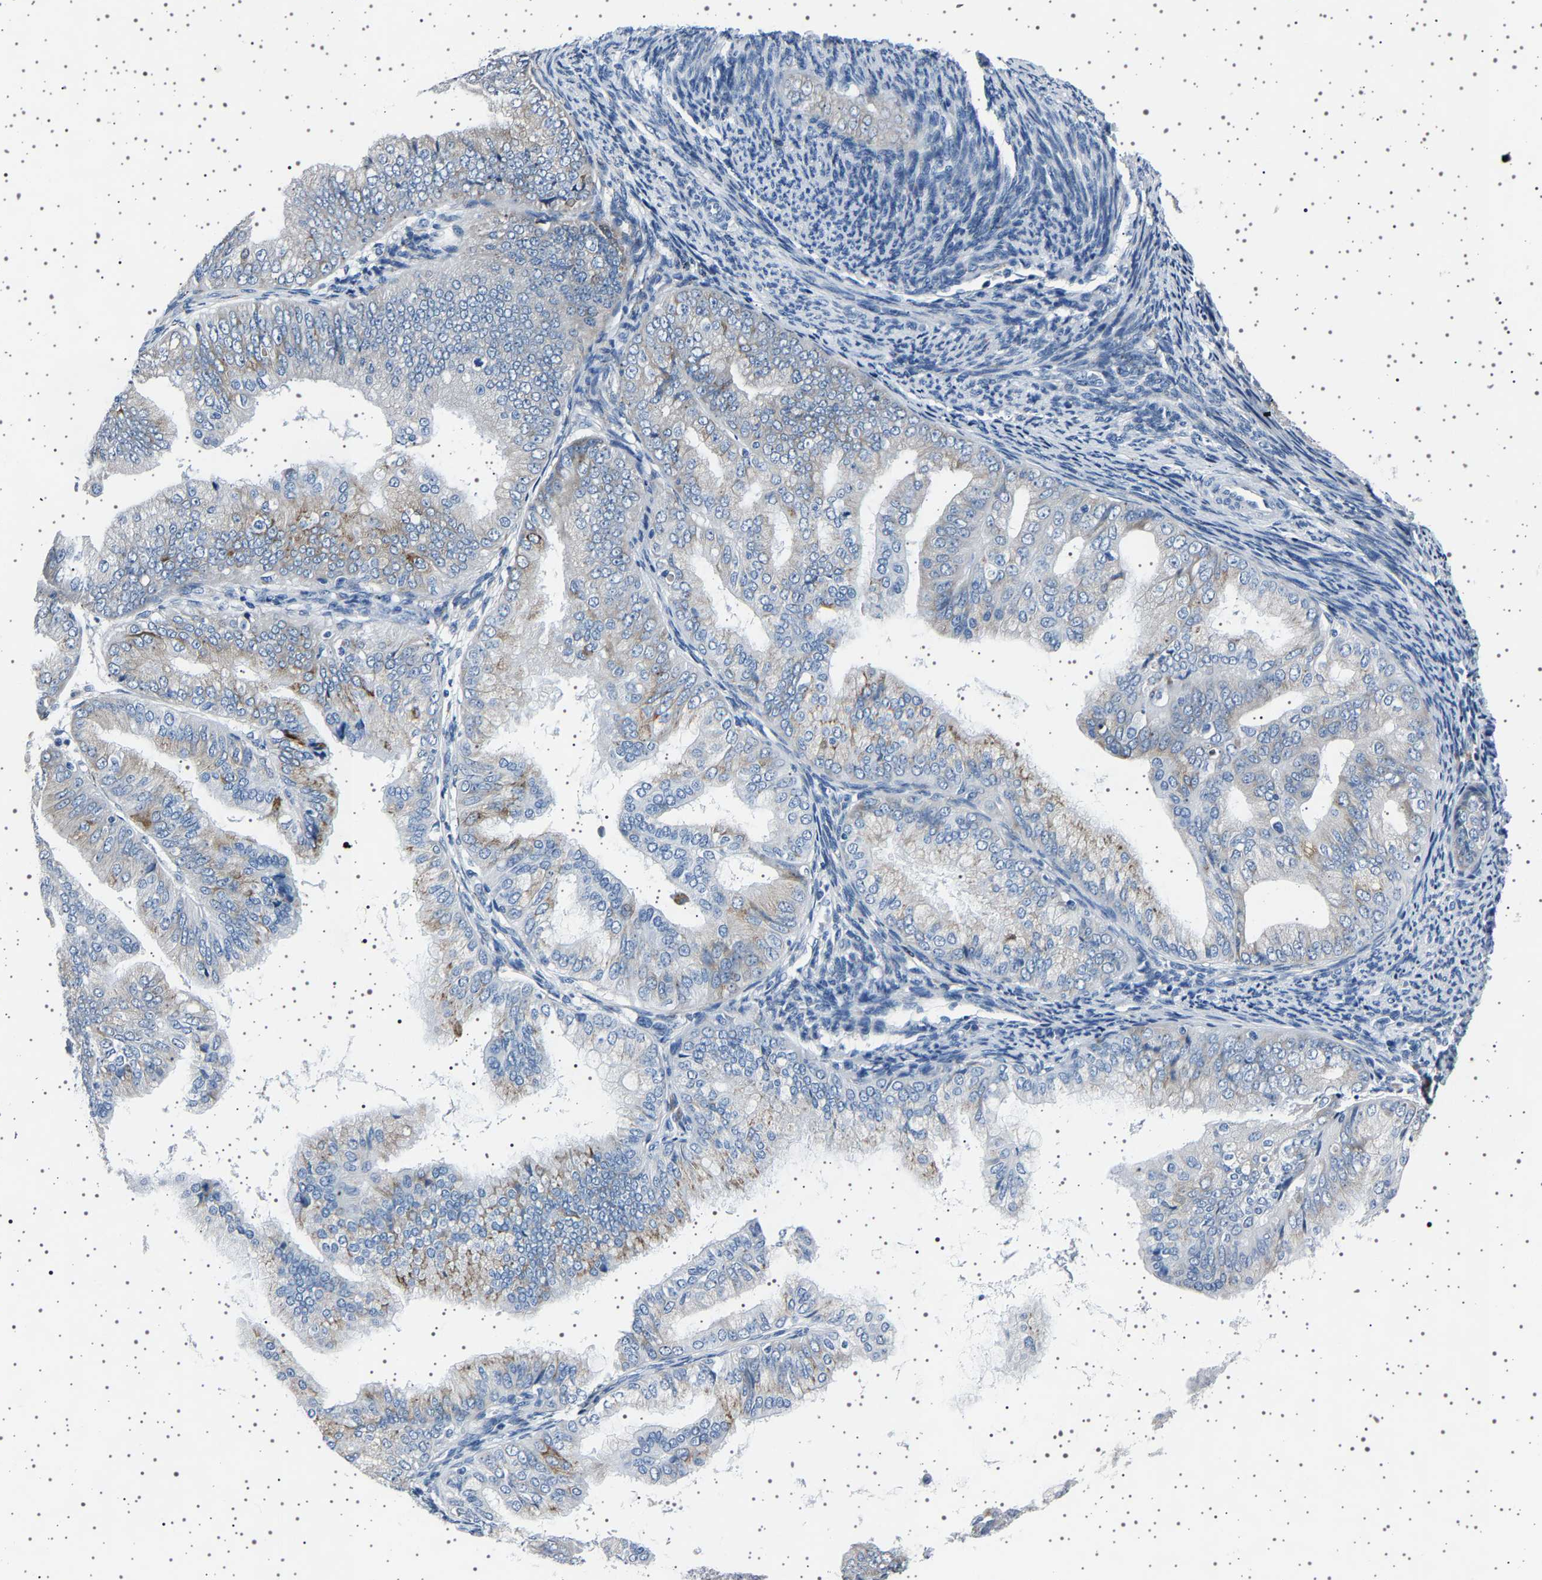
{"staining": {"intensity": "weak", "quantity": "25%-75%", "location": "cytoplasmic/membranous"}, "tissue": "endometrial cancer", "cell_type": "Tumor cells", "image_type": "cancer", "snomed": [{"axis": "morphology", "description": "Adenocarcinoma, NOS"}, {"axis": "topography", "description": "Endometrium"}], "caption": "The micrograph reveals immunohistochemical staining of endometrial adenocarcinoma. There is weak cytoplasmic/membranous positivity is identified in approximately 25%-75% of tumor cells.", "gene": "FTCD", "patient": {"sex": "female", "age": 63}}